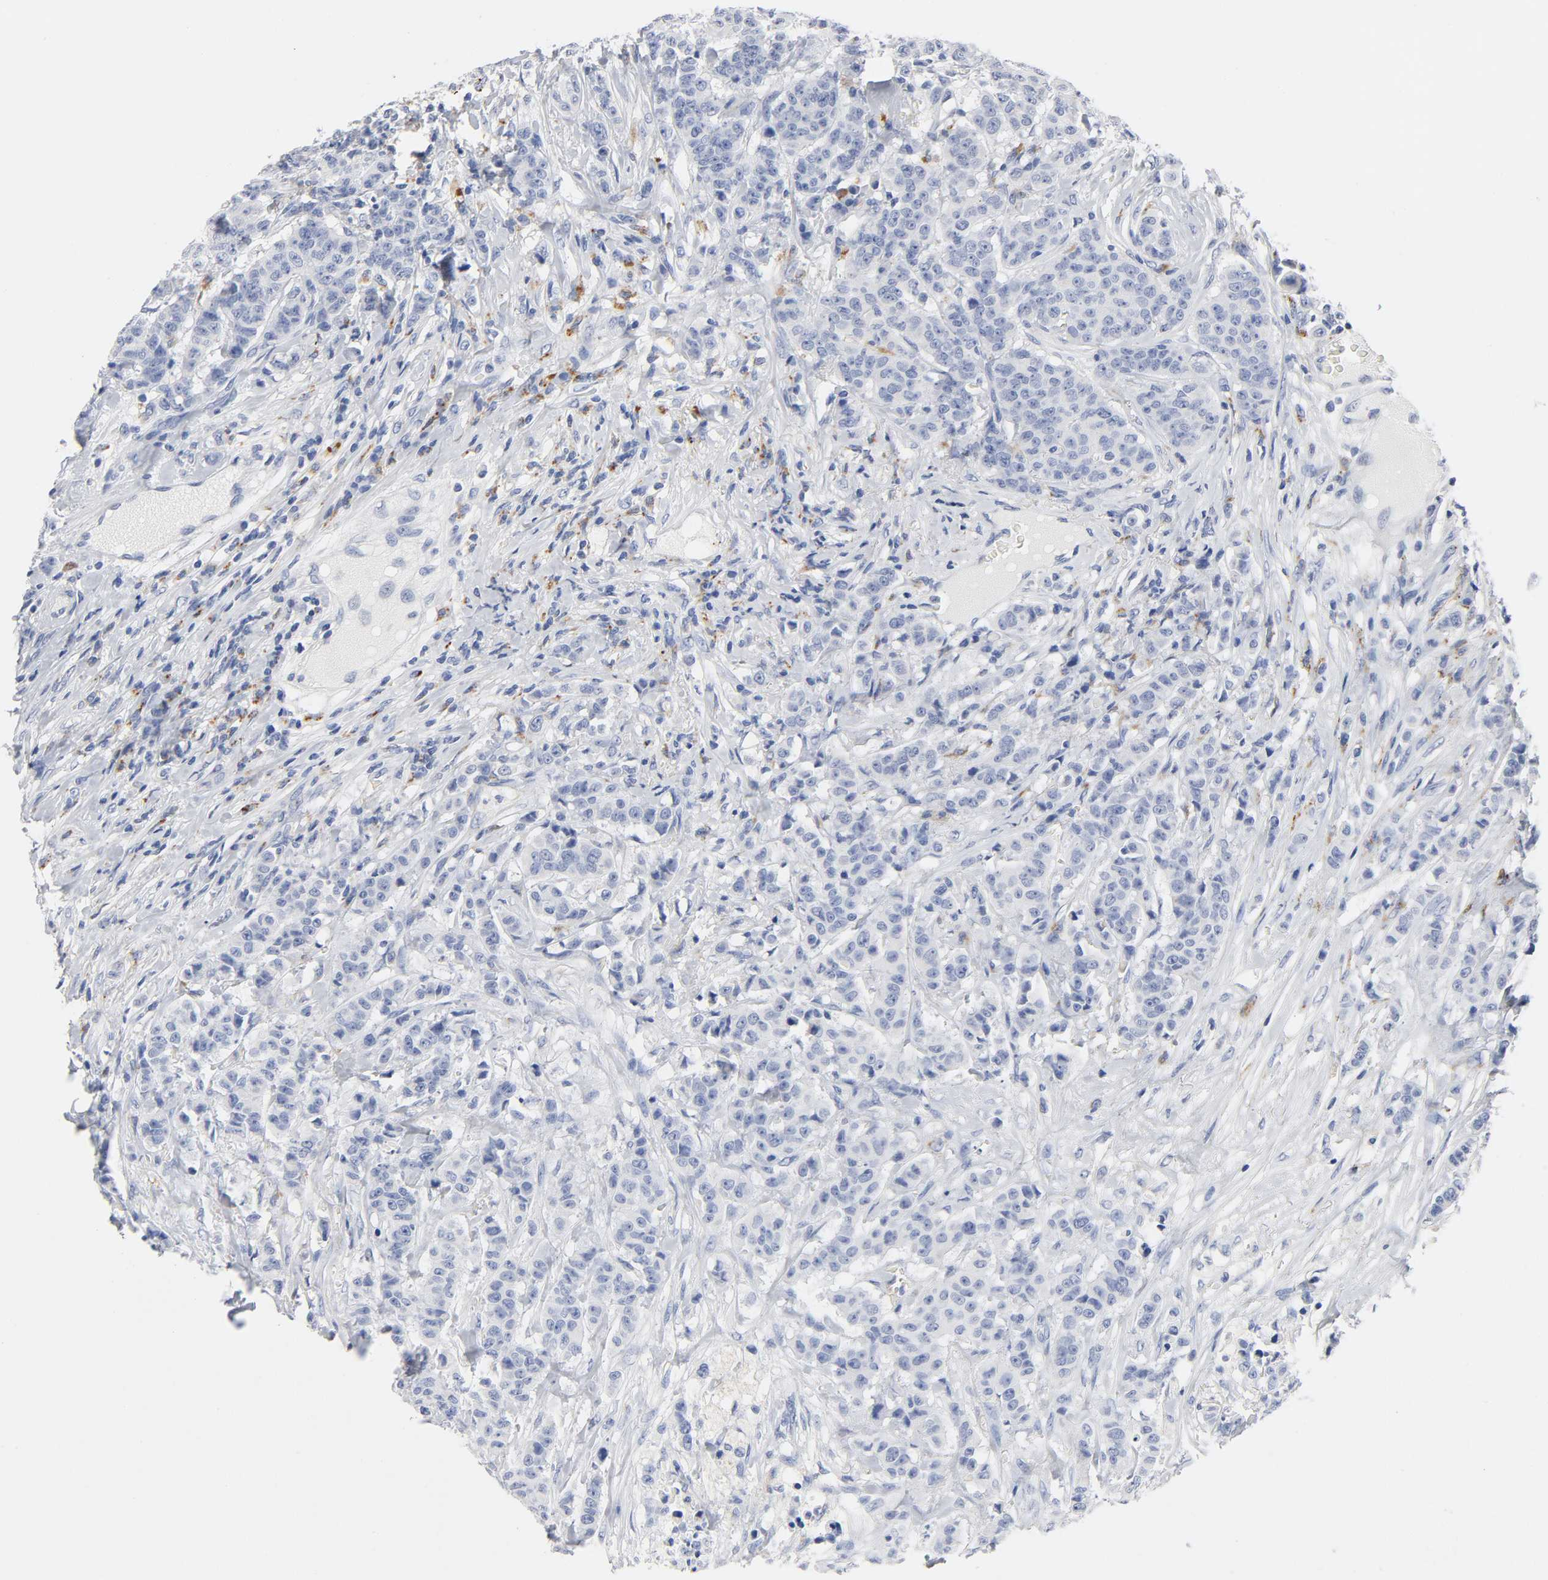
{"staining": {"intensity": "negative", "quantity": "none", "location": "none"}, "tissue": "breast cancer", "cell_type": "Tumor cells", "image_type": "cancer", "snomed": [{"axis": "morphology", "description": "Duct carcinoma"}, {"axis": "topography", "description": "Breast"}], "caption": "A histopathology image of human breast cancer (invasive ductal carcinoma) is negative for staining in tumor cells.", "gene": "PLP1", "patient": {"sex": "female", "age": 40}}